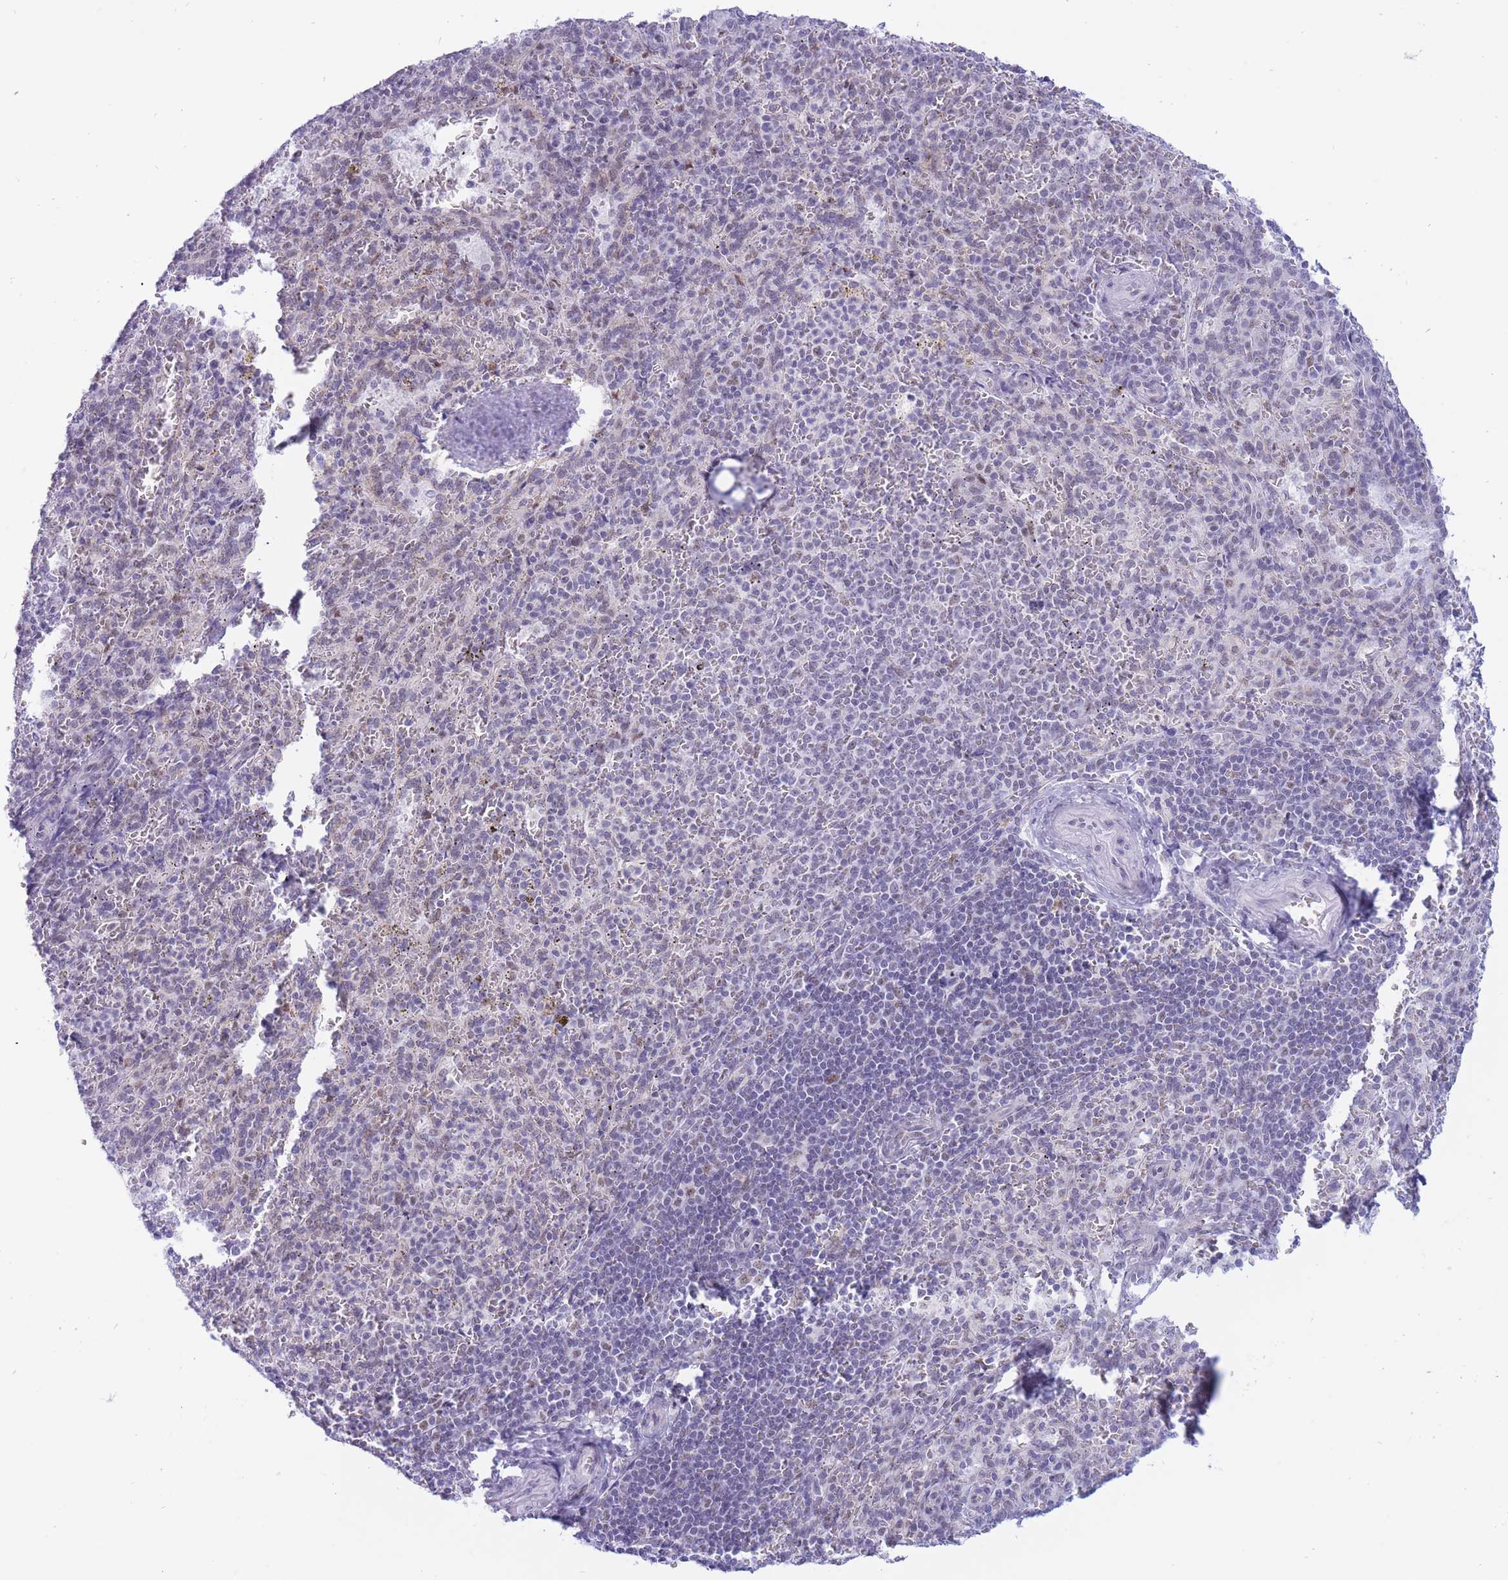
{"staining": {"intensity": "negative", "quantity": "none", "location": "none"}, "tissue": "spleen", "cell_type": "Cells in red pulp", "image_type": "normal", "snomed": [{"axis": "morphology", "description": "Normal tissue, NOS"}, {"axis": "topography", "description": "Spleen"}], "caption": "A histopathology image of spleen stained for a protein exhibits no brown staining in cells in red pulp.", "gene": "CYP2B6", "patient": {"sex": "female", "age": 21}}